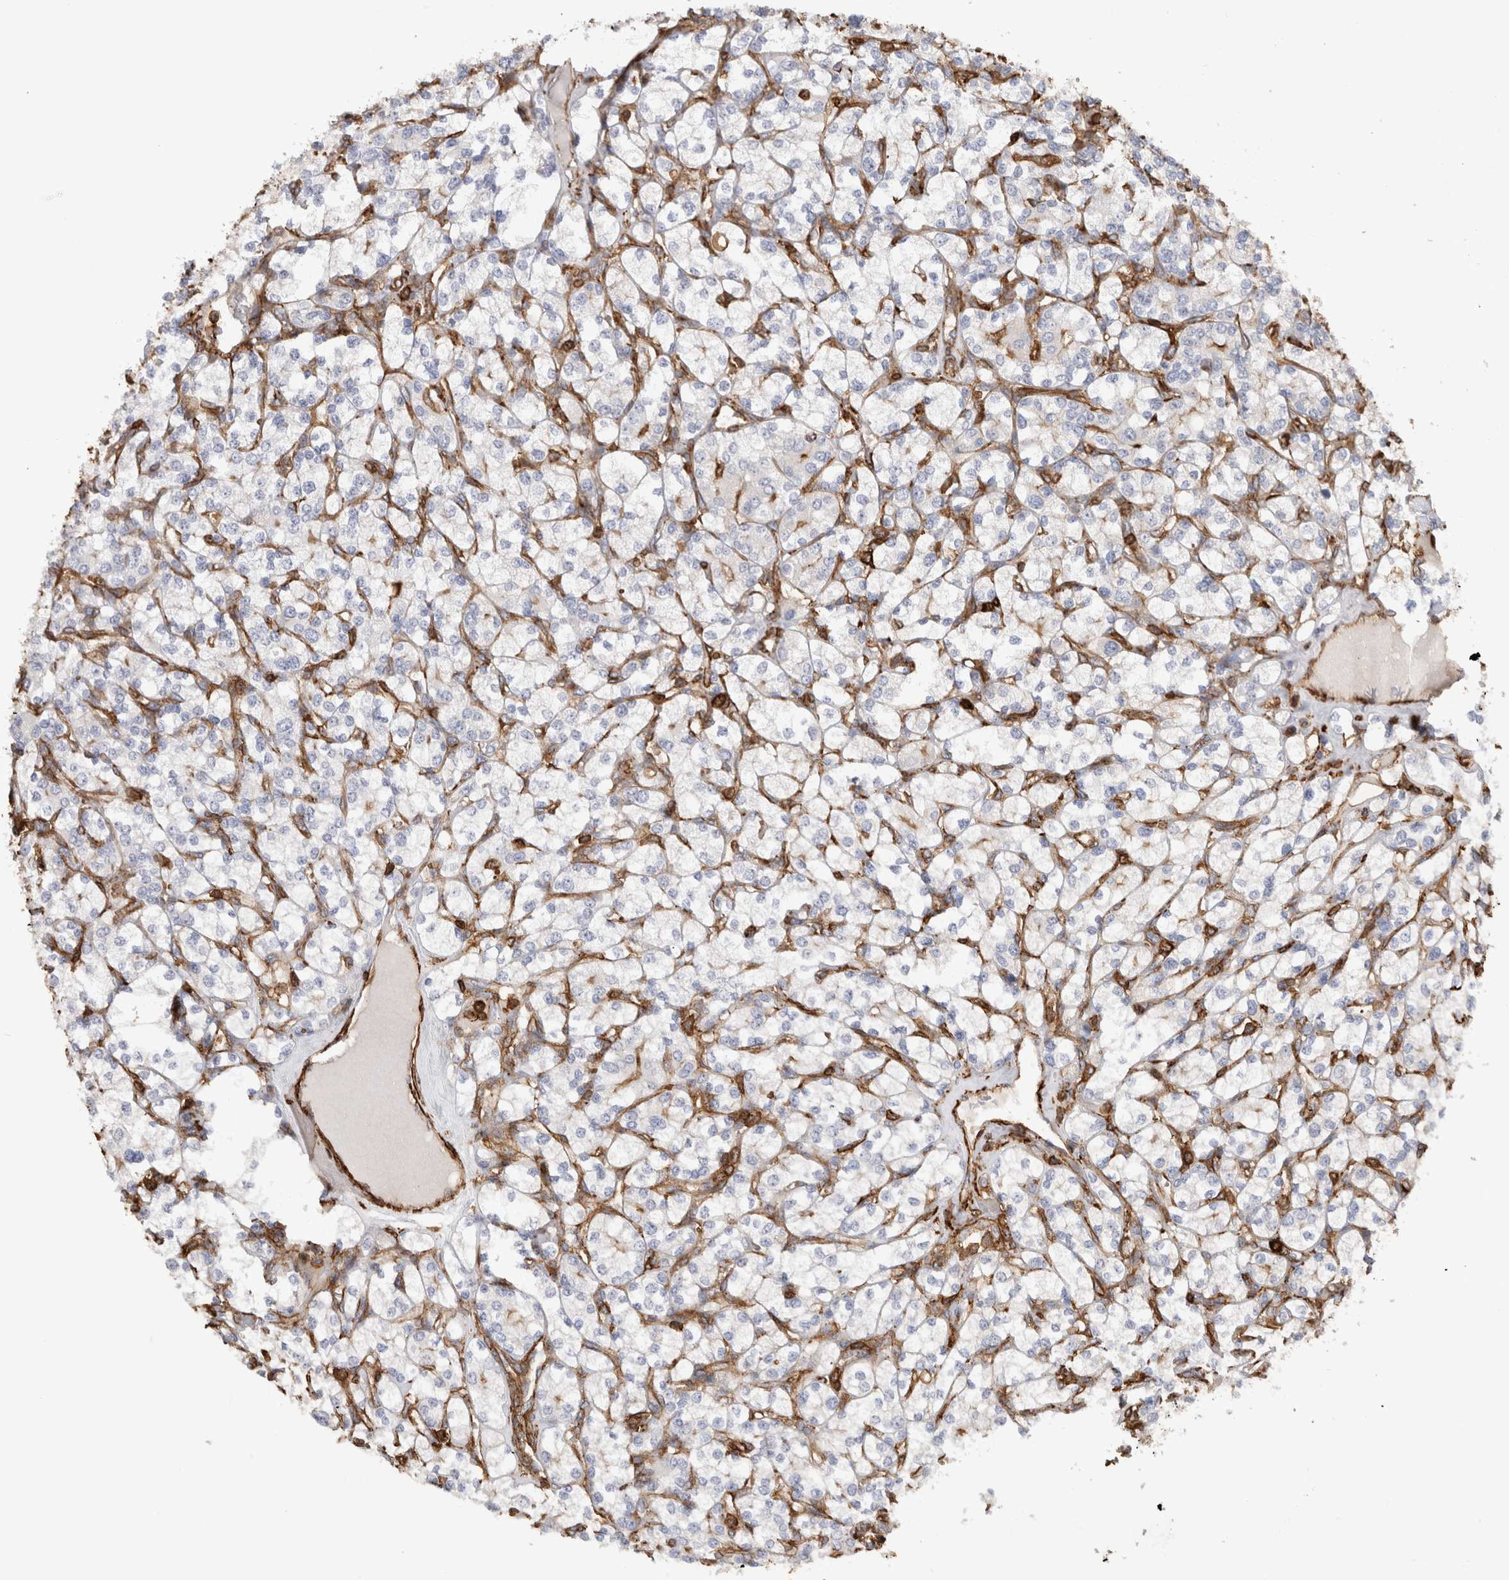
{"staining": {"intensity": "negative", "quantity": "none", "location": "none"}, "tissue": "renal cancer", "cell_type": "Tumor cells", "image_type": "cancer", "snomed": [{"axis": "morphology", "description": "Adenocarcinoma, NOS"}, {"axis": "topography", "description": "Kidney"}], "caption": "Immunohistochemistry (IHC) photomicrograph of neoplastic tissue: human adenocarcinoma (renal) stained with DAB shows no significant protein expression in tumor cells. Nuclei are stained in blue.", "gene": "GPER1", "patient": {"sex": "male", "age": 77}}